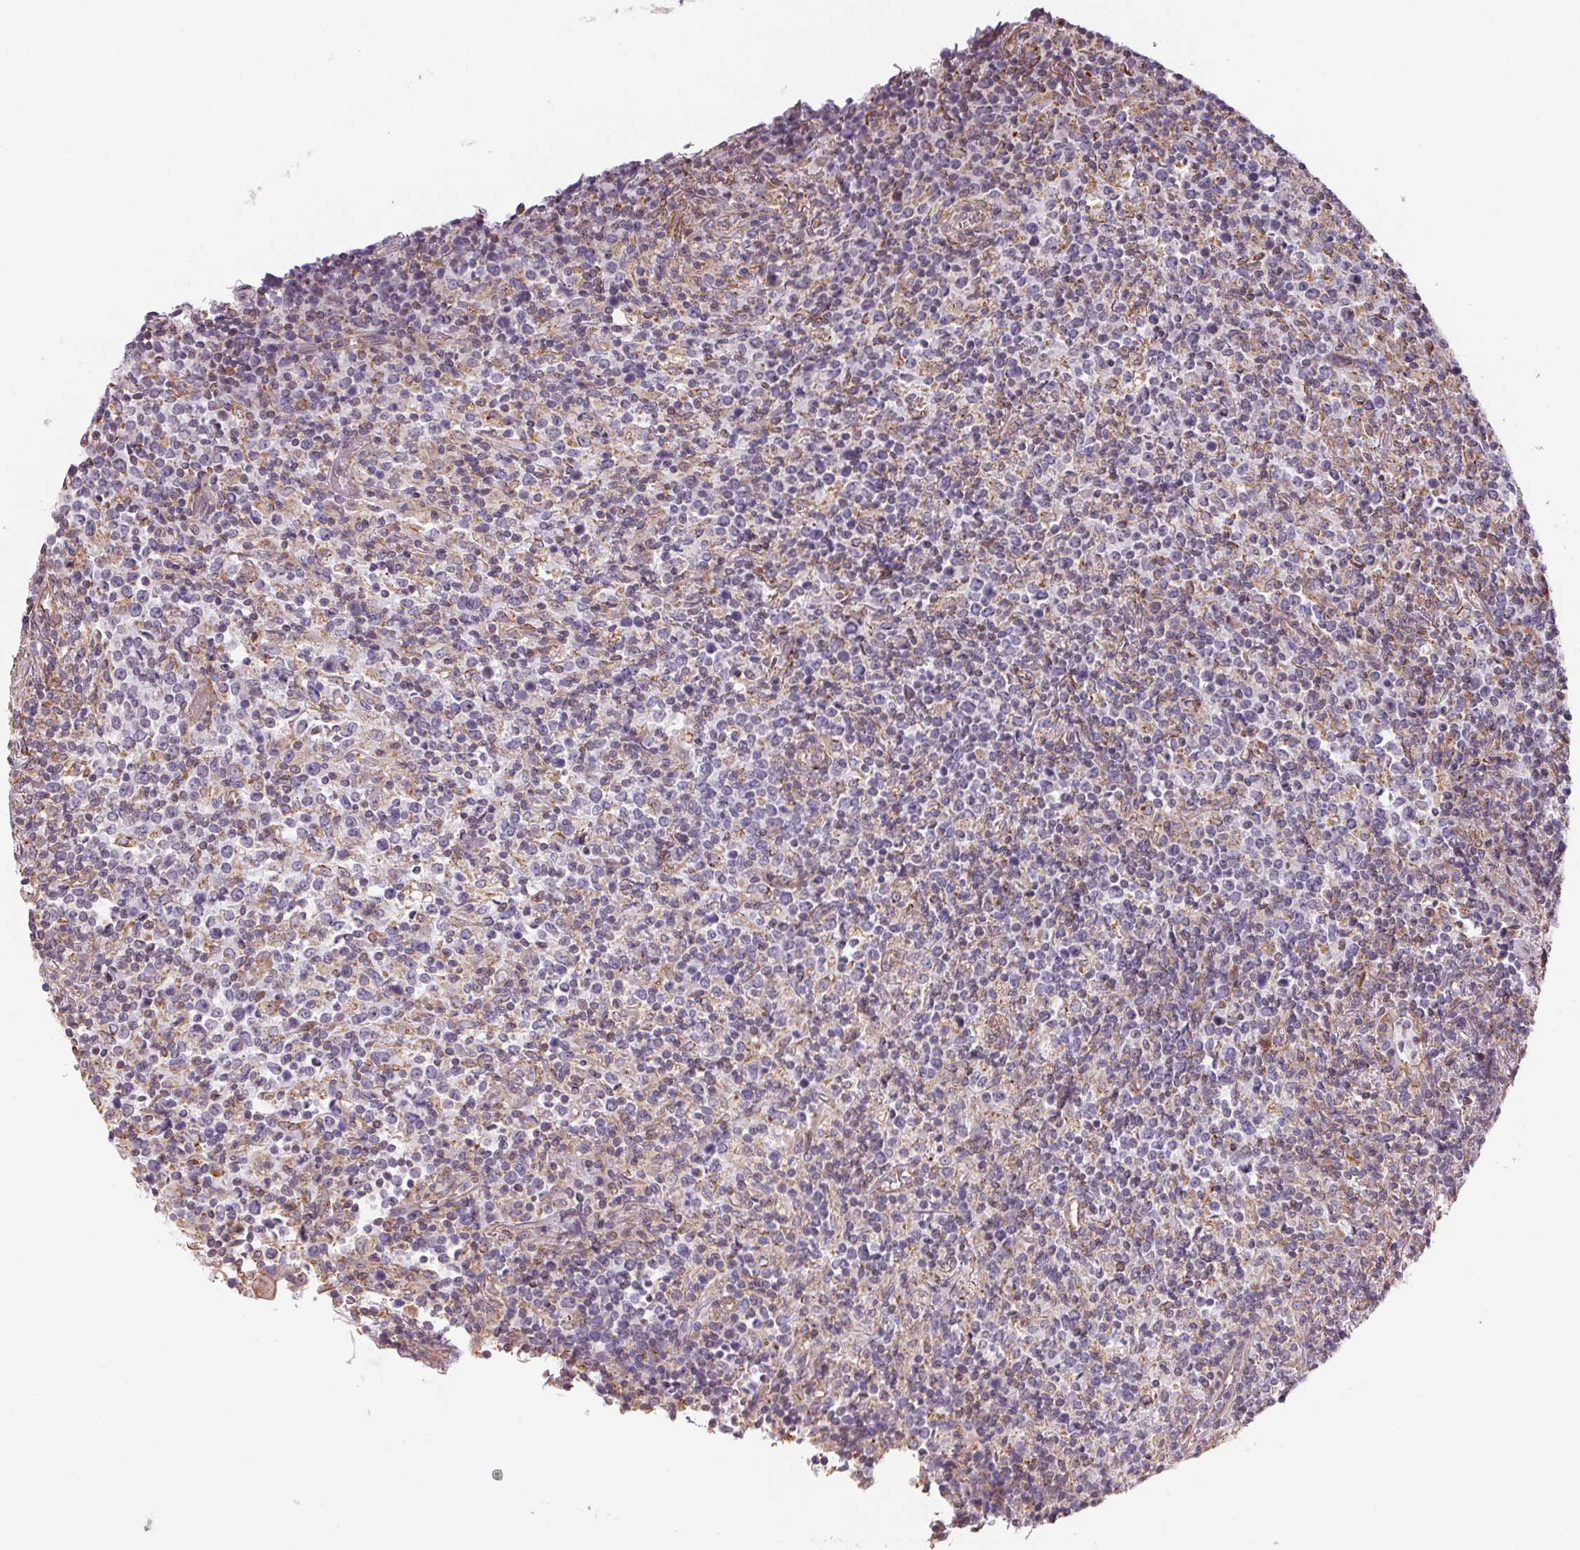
{"staining": {"intensity": "negative", "quantity": "none", "location": "none"}, "tissue": "lymphoma", "cell_type": "Tumor cells", "image_type": "cancer", "snomed": [{"axis": "morphology", "description": "Malignant lymphoma, non-Hodgkin's type, High grade"}, {"axis": "topography", "description": "Lung"}], "caption": "Micrograph shows no significant protein positivity in tumor cells of malignant lymphoma, non-Hodgkin's type (high-grade).", "gene": "PLA2G4F", "patient": {"sex": "male", "age": 79}}